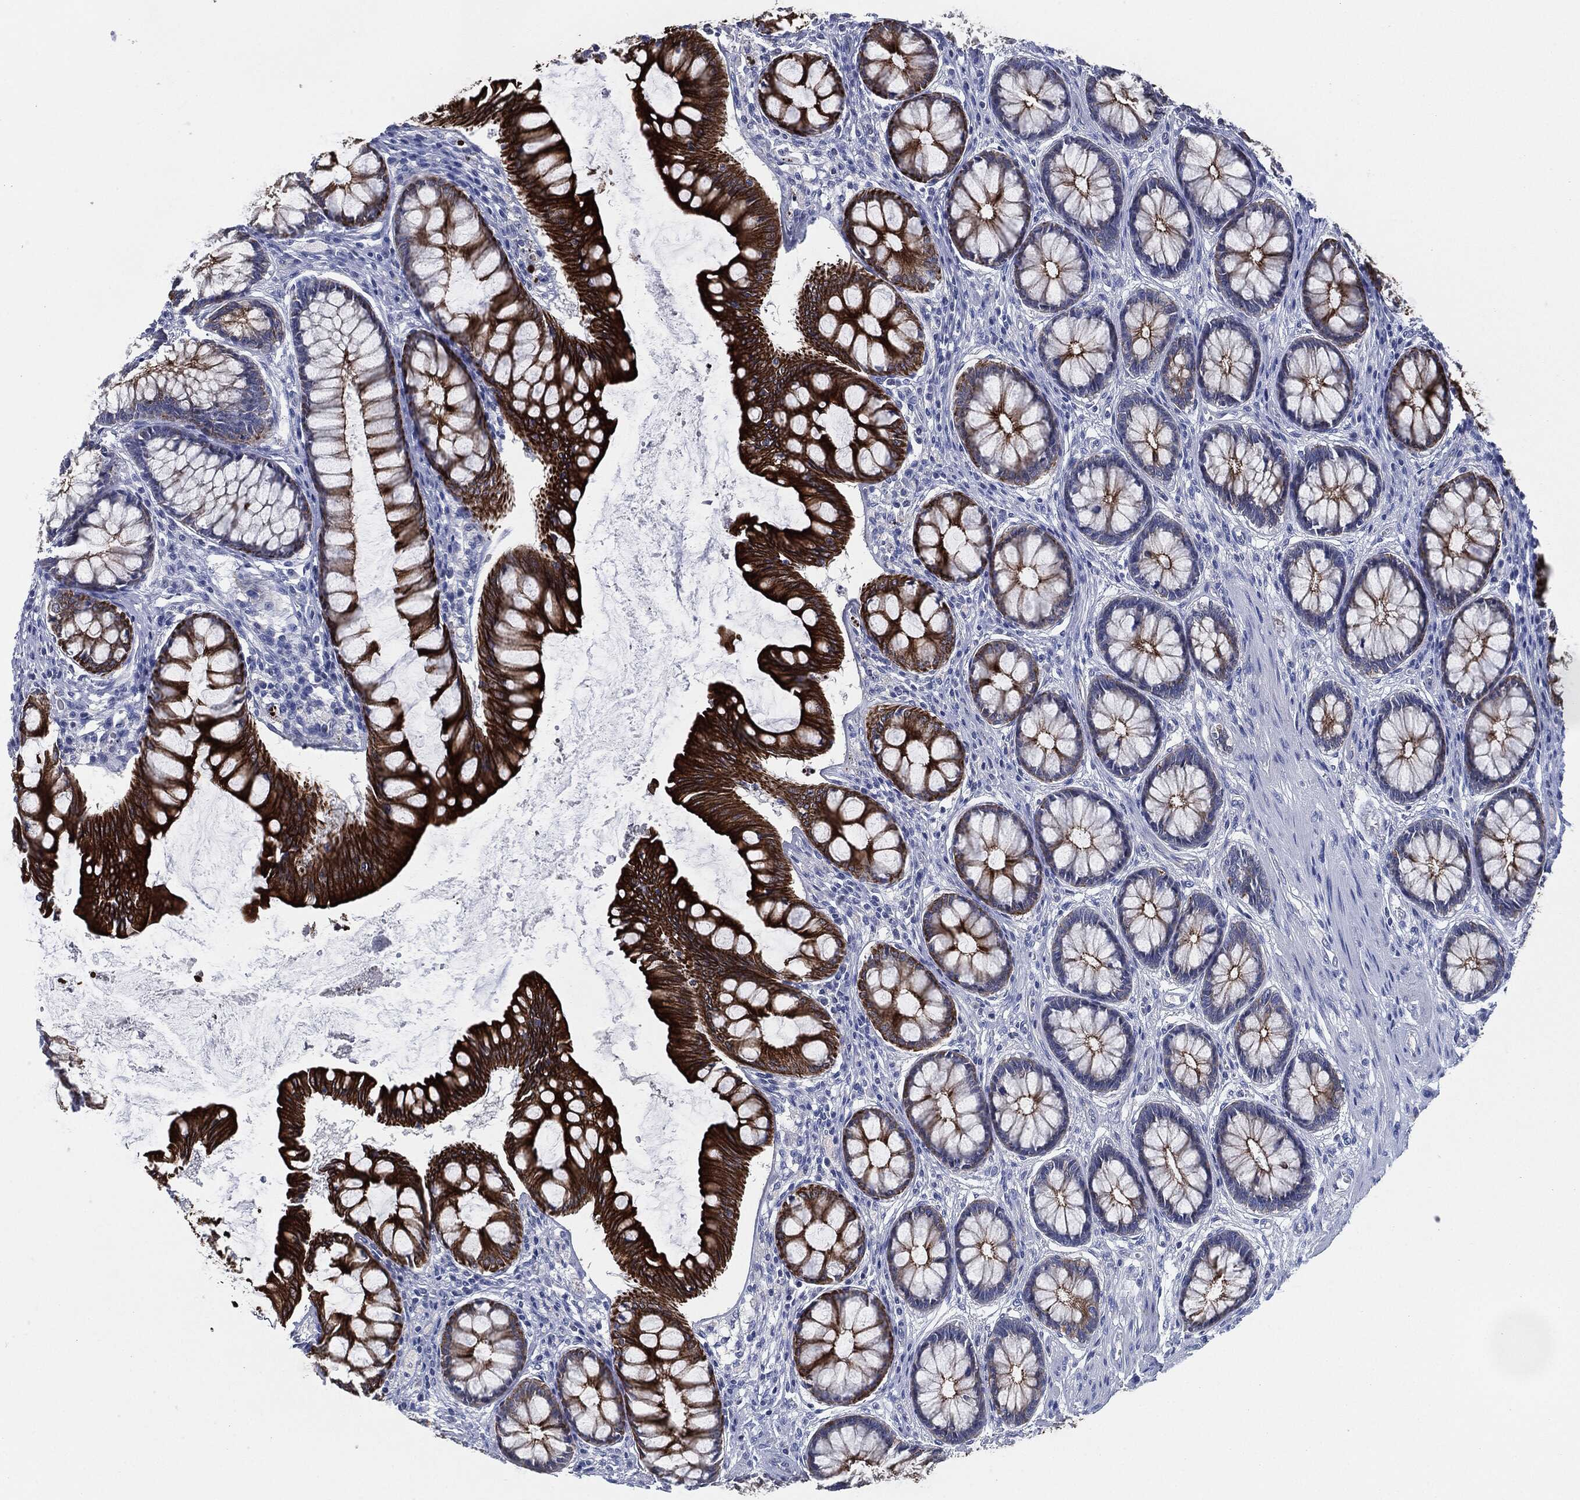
{"staining": {"intensity": "negative", "quantity": "none", "location": "none"}, "tissue": "colon", "cell_type": "Endothelial cells", "image_type": "normal", "snomed": [{"axis": "morphology", "description": "Normal tissue, NOS"}, {"axis": "topography", "description": "Colon"}], "caption": "DAB (3,3'-diaminobenzidine) immunohistochemical staining of benign human colon demonstrates no significant positivity in endothelial cells.", "gene": "SHROOM2", "patient": {"sex": "female", "age": 65}}